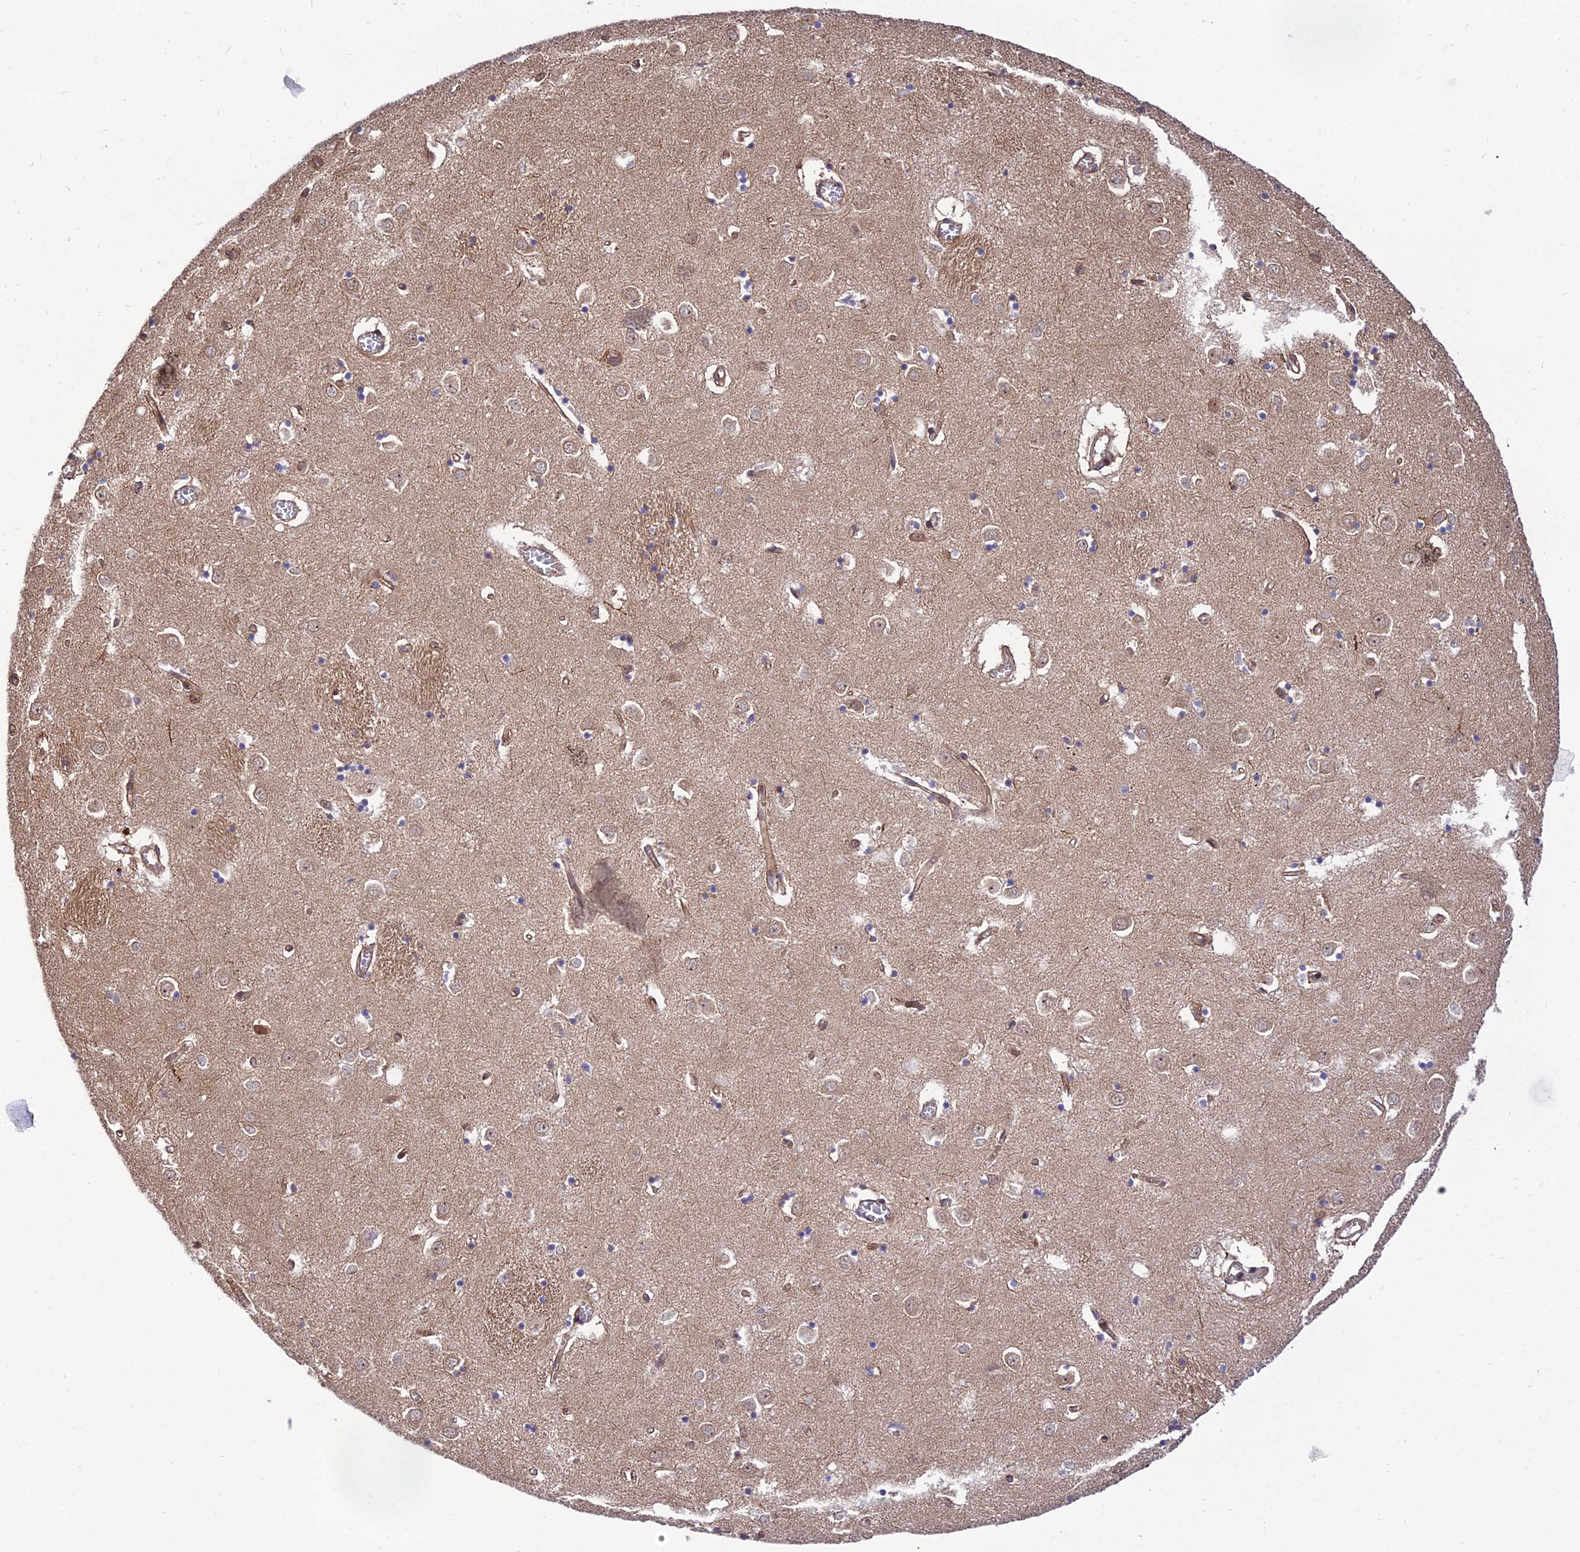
{"staining": {"intensity": "weak", "quantity": "<25%", "location": "cytoplasmic/membranous"}, "tissue": "caudate", "cell_type": "Glial cells", "image_type": "normal", "snomed": [{"axis": "morphology", "description": "Normal tissue, NOS"}, {"axis": "topography", "description": "Lateral ventricle wall"}], "caption": "Immunohistochemistry (IHC) of normal human caudate displays no positivity in glial cells.", "gene": "SMG6", "patient": {"sex": "male", "age": 70}}